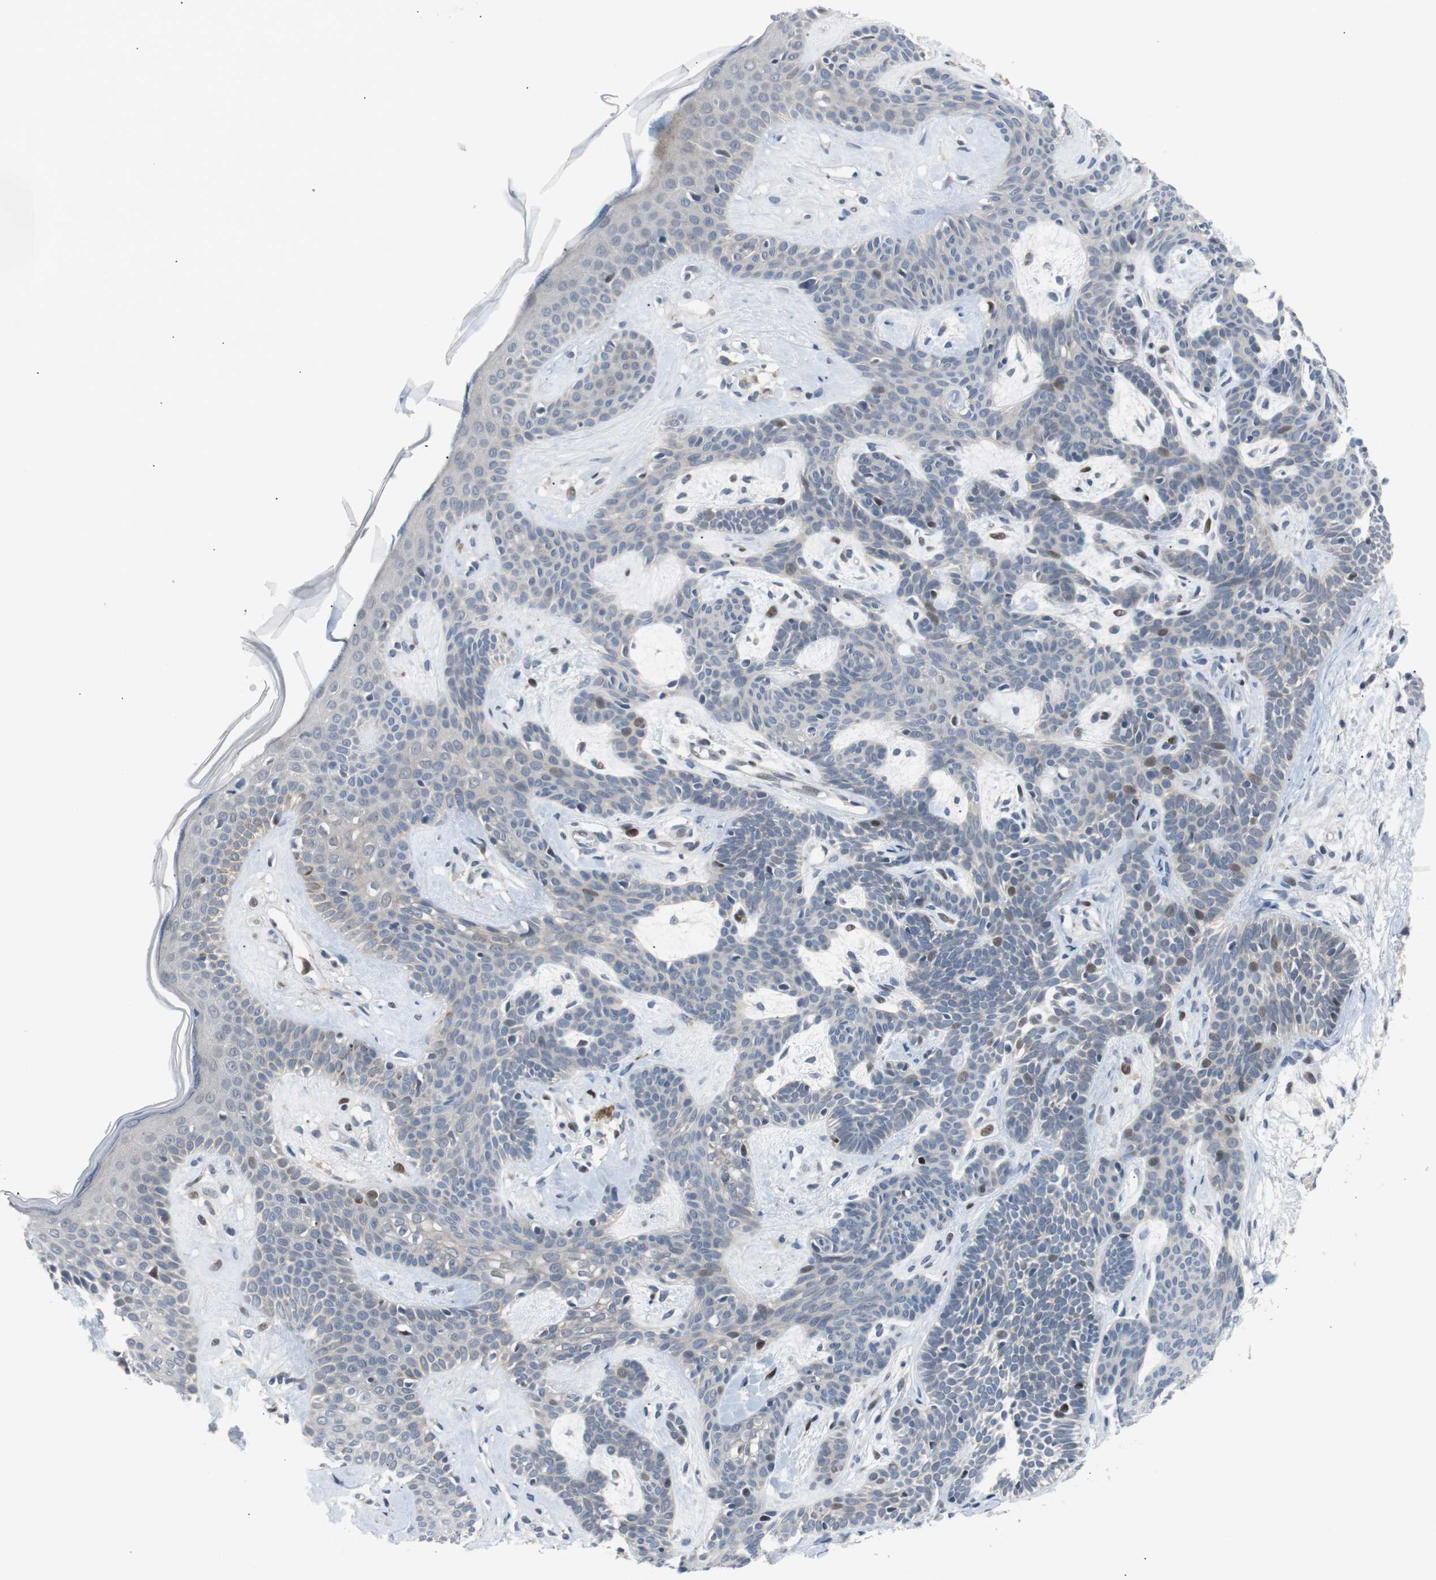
{"staining": {"intensity": "negative", "quantity": "none", "location": "none"}, "tissue": "skin cancer", "cell_type": "Tumor cells", "image_type": "cancer", "snomed": [{"axis": "morphology", "description": "Developmental malformation"}, {"axis": "morphology", "description": "Basal cell carcinoma"}, {"axis": "topography", "description": "Skin"}], "caption": "Immunohistochemistry (IHC) of basal cell carcinoma (skin) exhibits no staining in tumor cells.", "gene": "MAP2K4", "patient": {"sex": "female", "age": 62}}